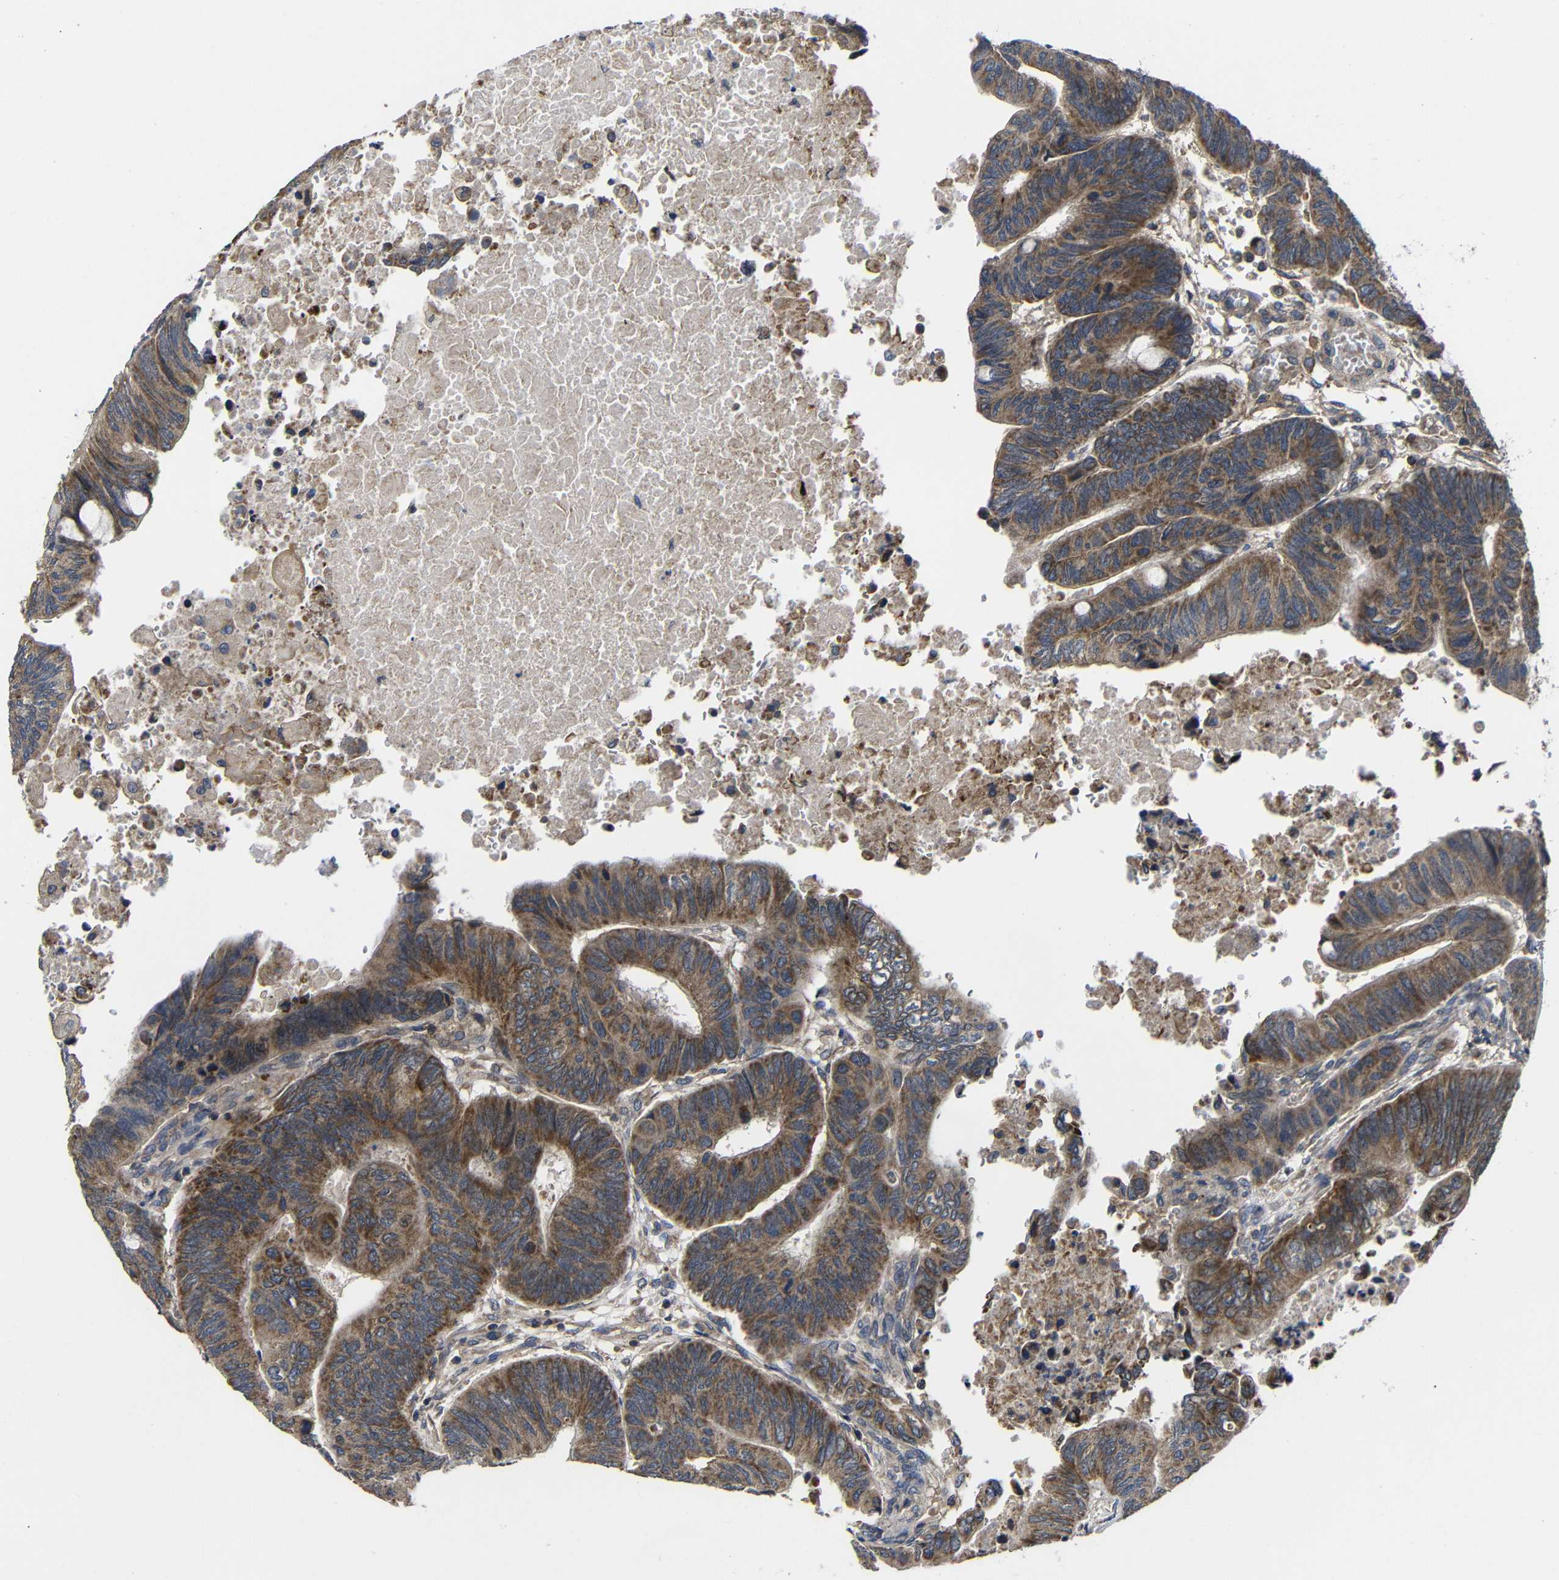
{"staining": {"intensity": "moderate", "quantity": ">75%", "location": "cytoplasmic/membranous"}, "tissue": "colorectal cancer", "cell_type": "Tumor cells", "image_type": "cancer", "snomed": [{"axis": "morphology", "description": "Normal tissue, NOS"}, {"axis": "morphology", "description": "Adenocarcinoma, NOS"}, {"axis": "topography", "description": "Rectum"}, {"axis": "topography", "description": "Peripheral nerve tissue"}], "caption": "Immunohistochemistry photomicrograph of colorectal cancer stained for a protein (brown), which shows medium levels of moderate cytoplasmic/membranous expression in about >75% of tumor cells.", "gene": "LPAR5", "patient": {"sex": "male", "age": 92}}